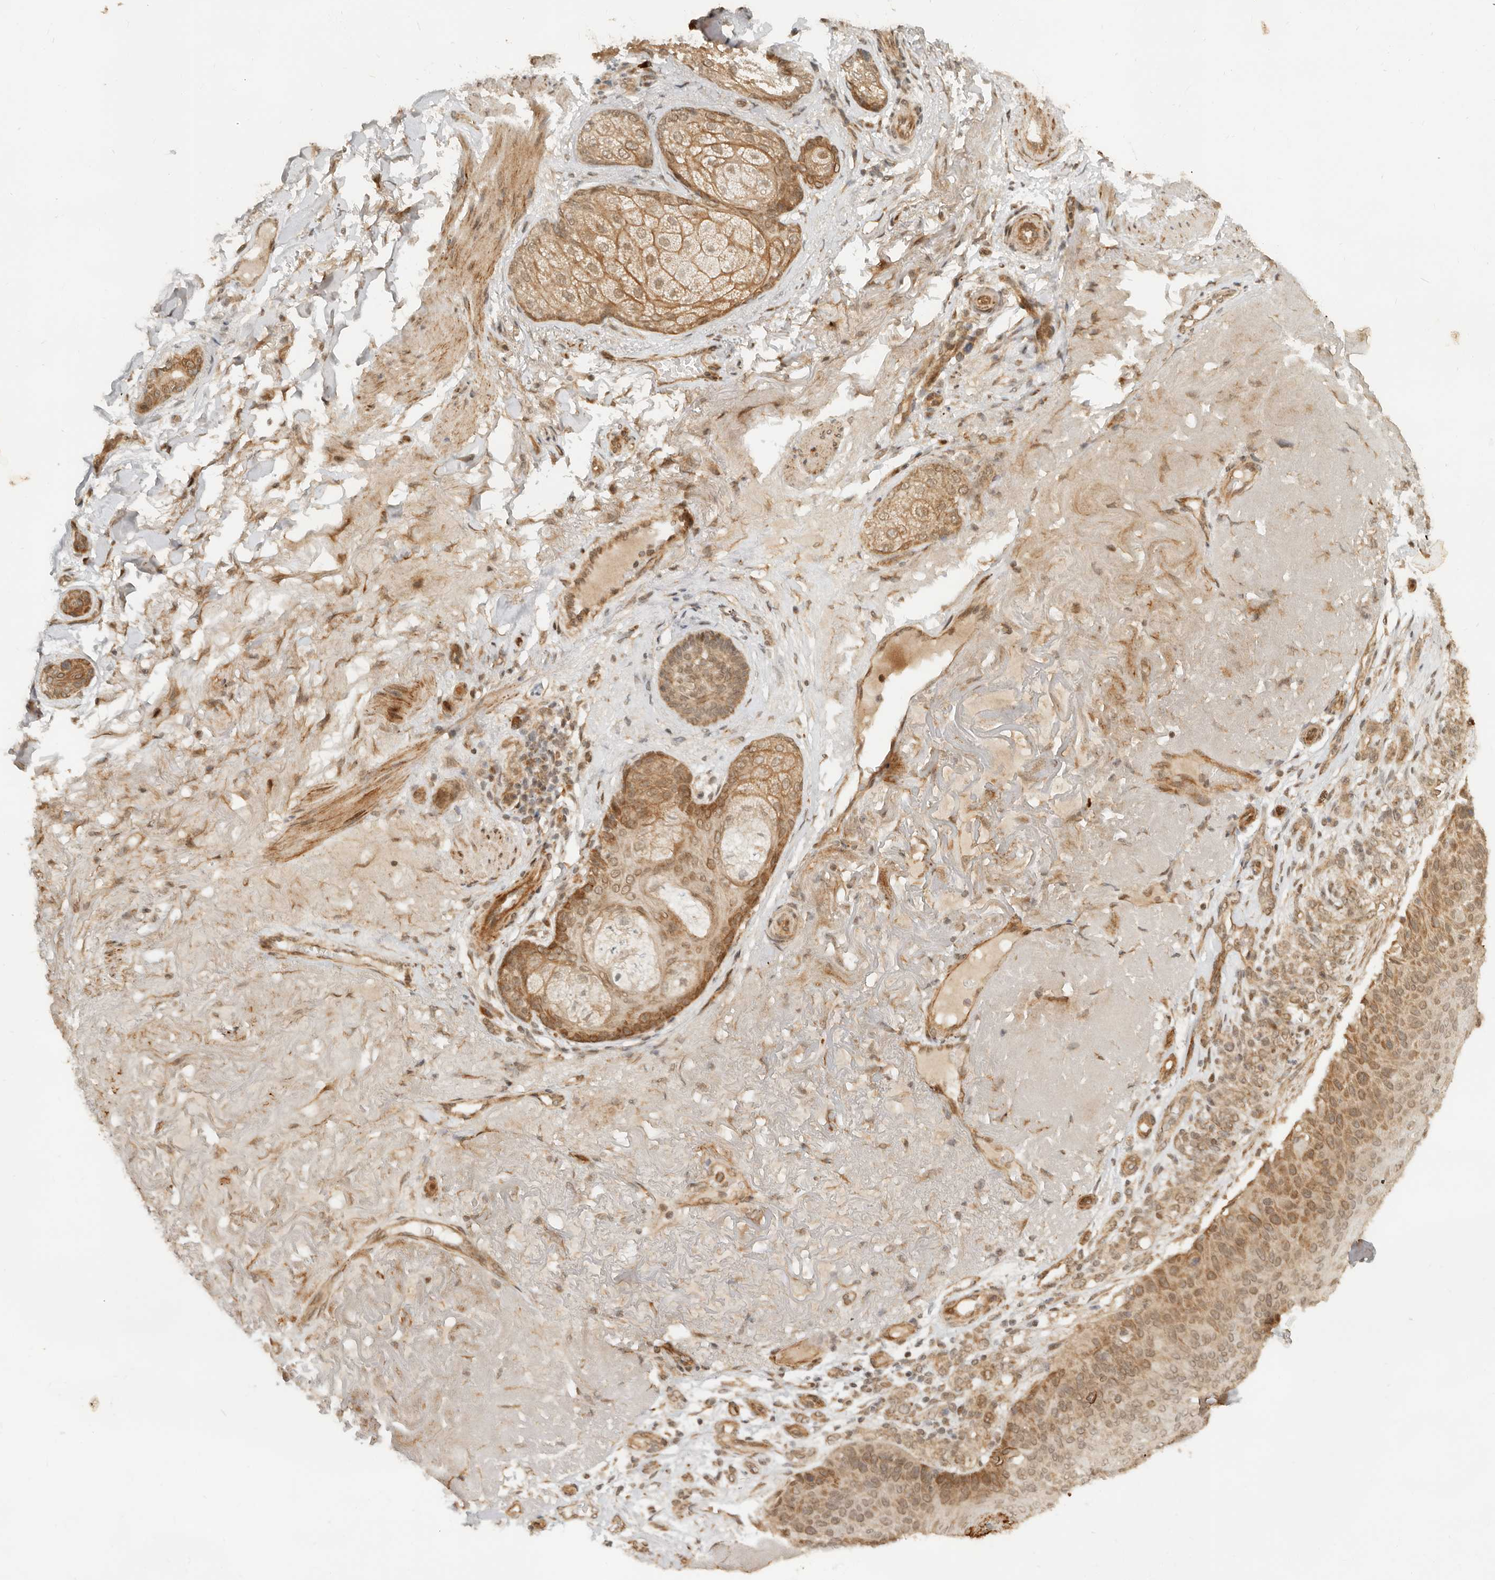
{"staining": {"intensity": "moderate", "quantity": ">75%", "location": "cytoplasmic/membranous"}, "tissue": "skin cancer", "cell_type": "Tumor cells", "image_type": "cancer", "snomed": [{"axis": "morphology", "description": "Squamous cell carcinoma, NOS"}, {"axis": "topography", "description": "Skin"}], "caption": "DAB immunohistochemical staining of human skin squamous cell carcinoma reveals moderate cytoplasmic/membranous protein expression in about >75% of tumor cells.", "gene": "BAALC", "patient": {"sex": "female", "age": 88}}